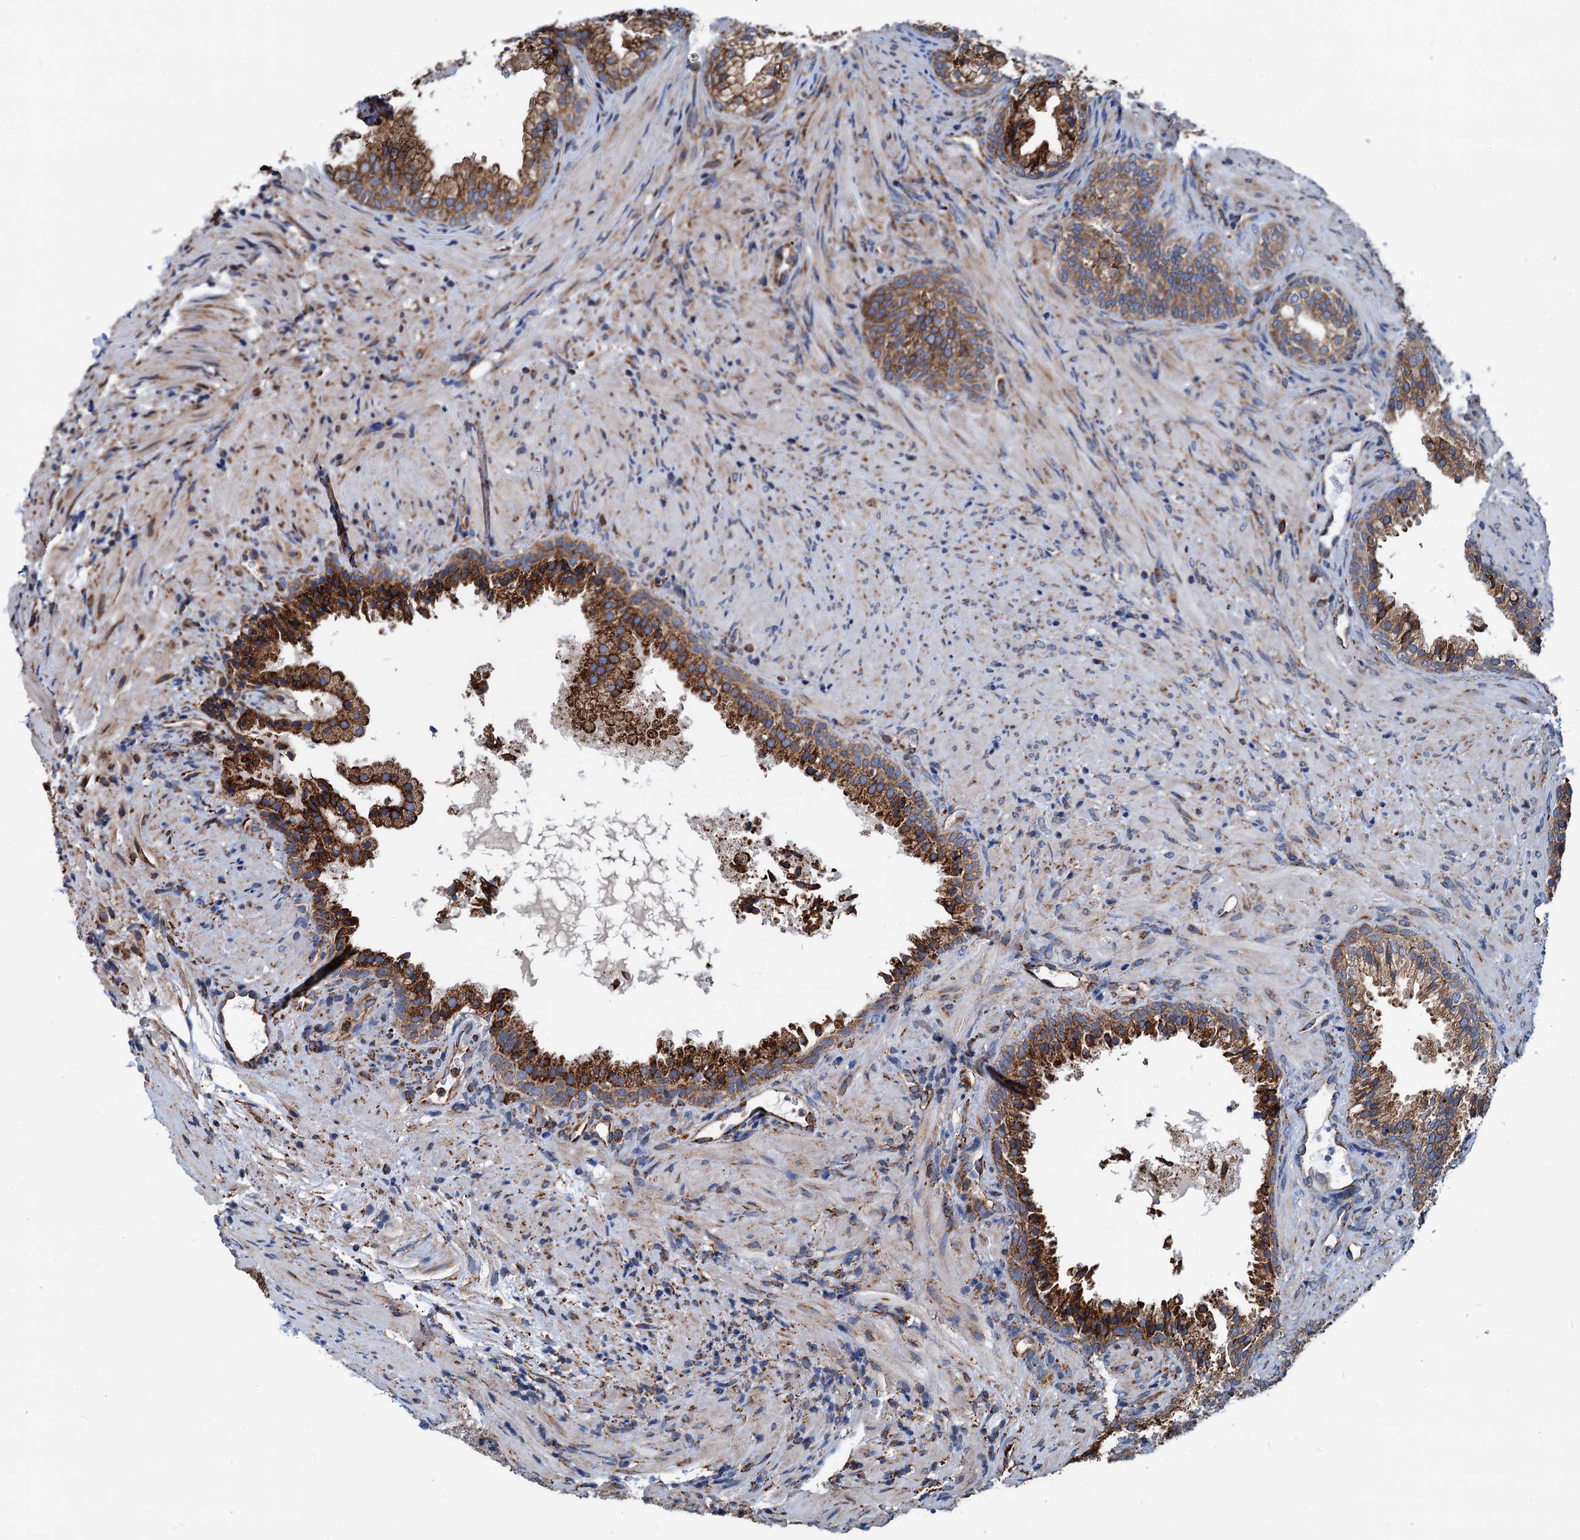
{"staining": {"intensity": "strong", "quantity": ">75%", "location": "cytoplasmic/membranous"}, "tissue": "prostate", "cell_type": "Glandular cells", "image_type": "normal", "snomed": [{"axis": "morphology", "description": "Normal tissue, NOS"}, {"axis": "topography", "description": "Prostate"}], "caption": "Strong cytoplasmic/membranous expression for a protein is appreciated in about >75% of glandular cells of normal prostate using immunohistochemistry.", "gene": "HSPA5", "patient": {"sex": "male", "age": 76}}